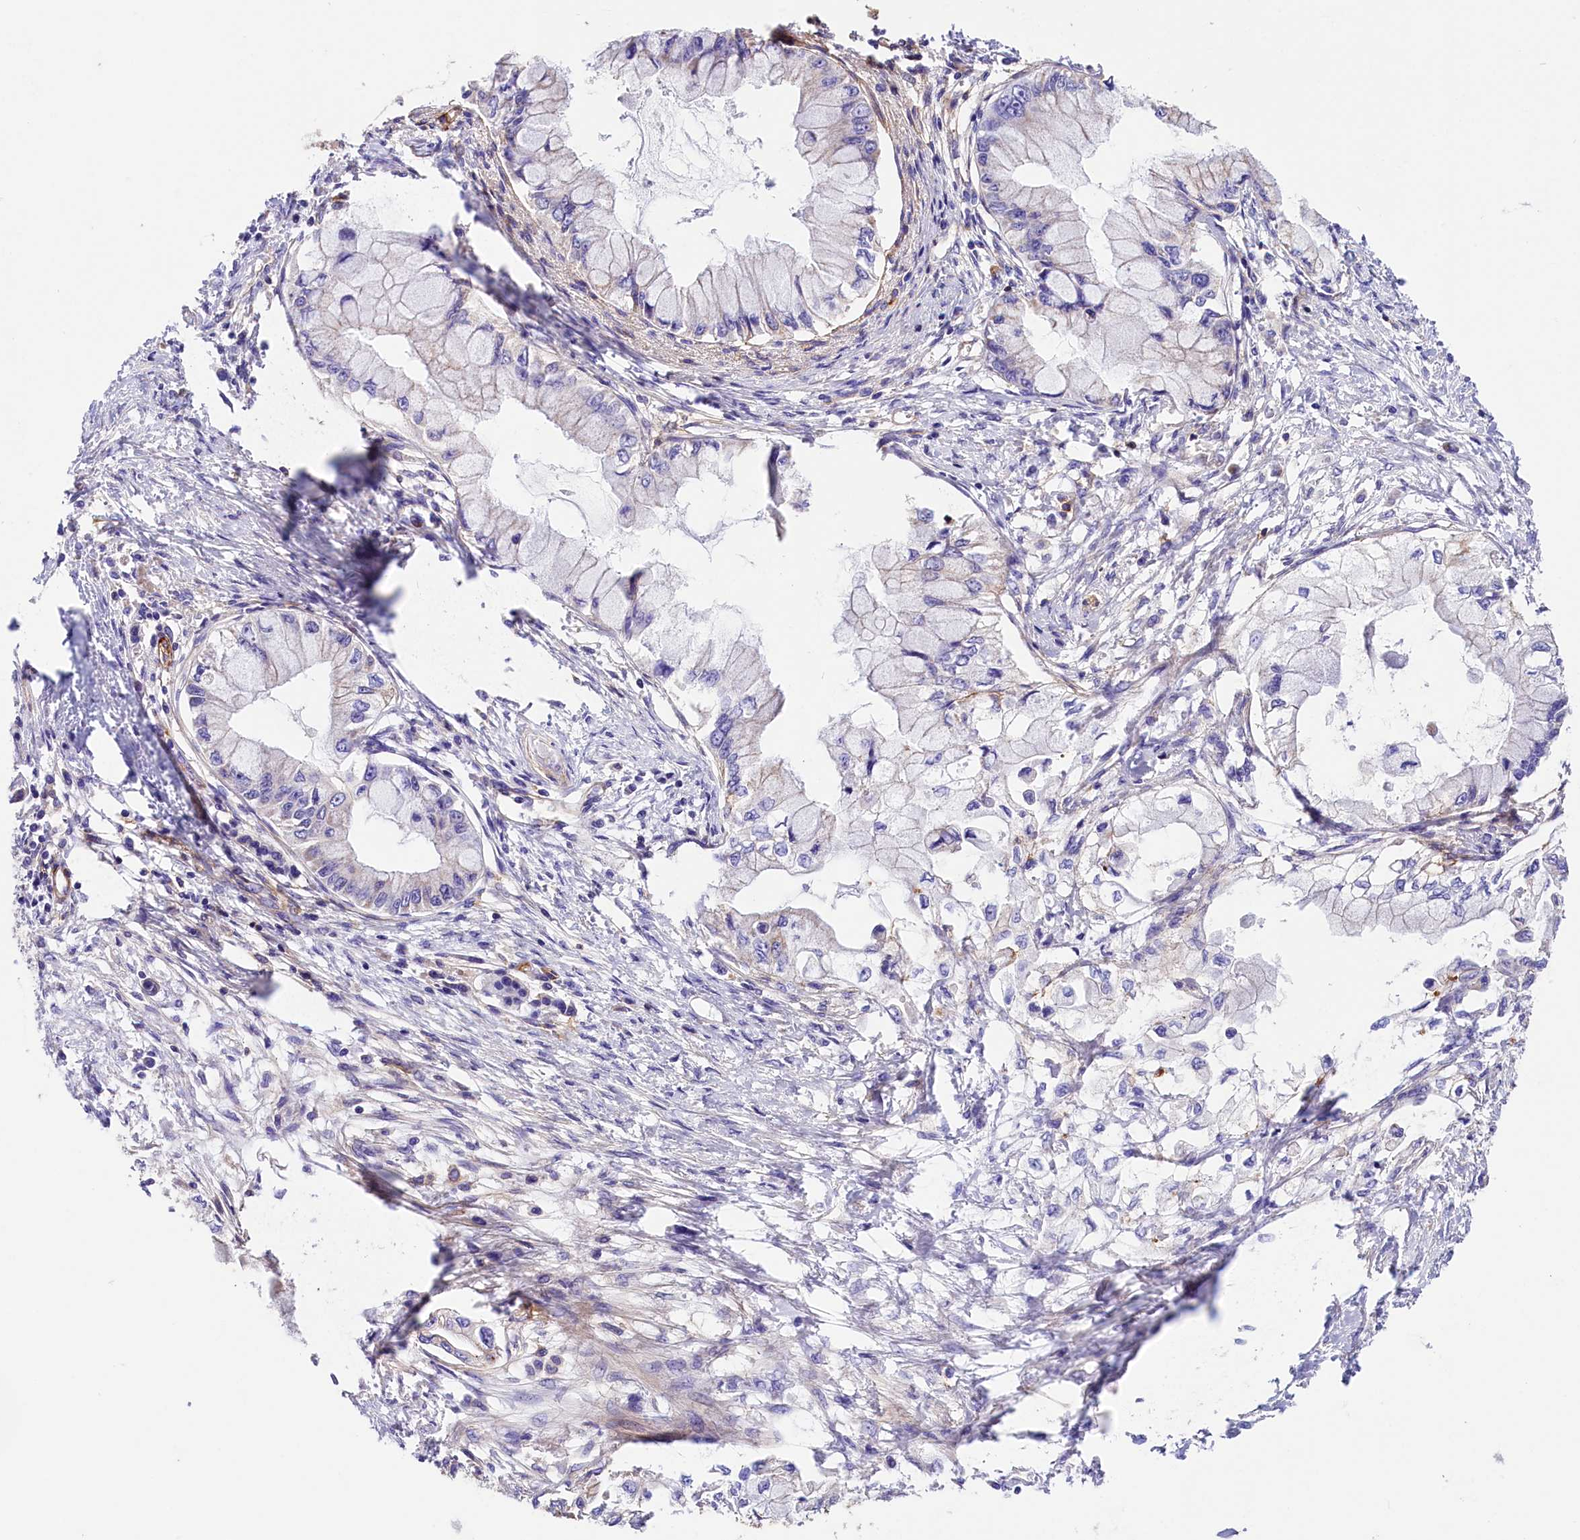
{"staining": {"intensity": "negative", "quantity": "none", "location": "none"}, "tissue": "pancreatic cancer", "cell_type": "Tumor cells", "image_type": "cancer", "snomed": [{"axis": "morphology", "description": "Adenocarcinoma, NOS"}, {"axis": "topography", "description": "Pancreas"}], "caption": "Tumor cells are negative for protein expression in human pancreatic cancer.", "gene": "ATP2B4", "patient": {"sex": "male", "age": 48}}